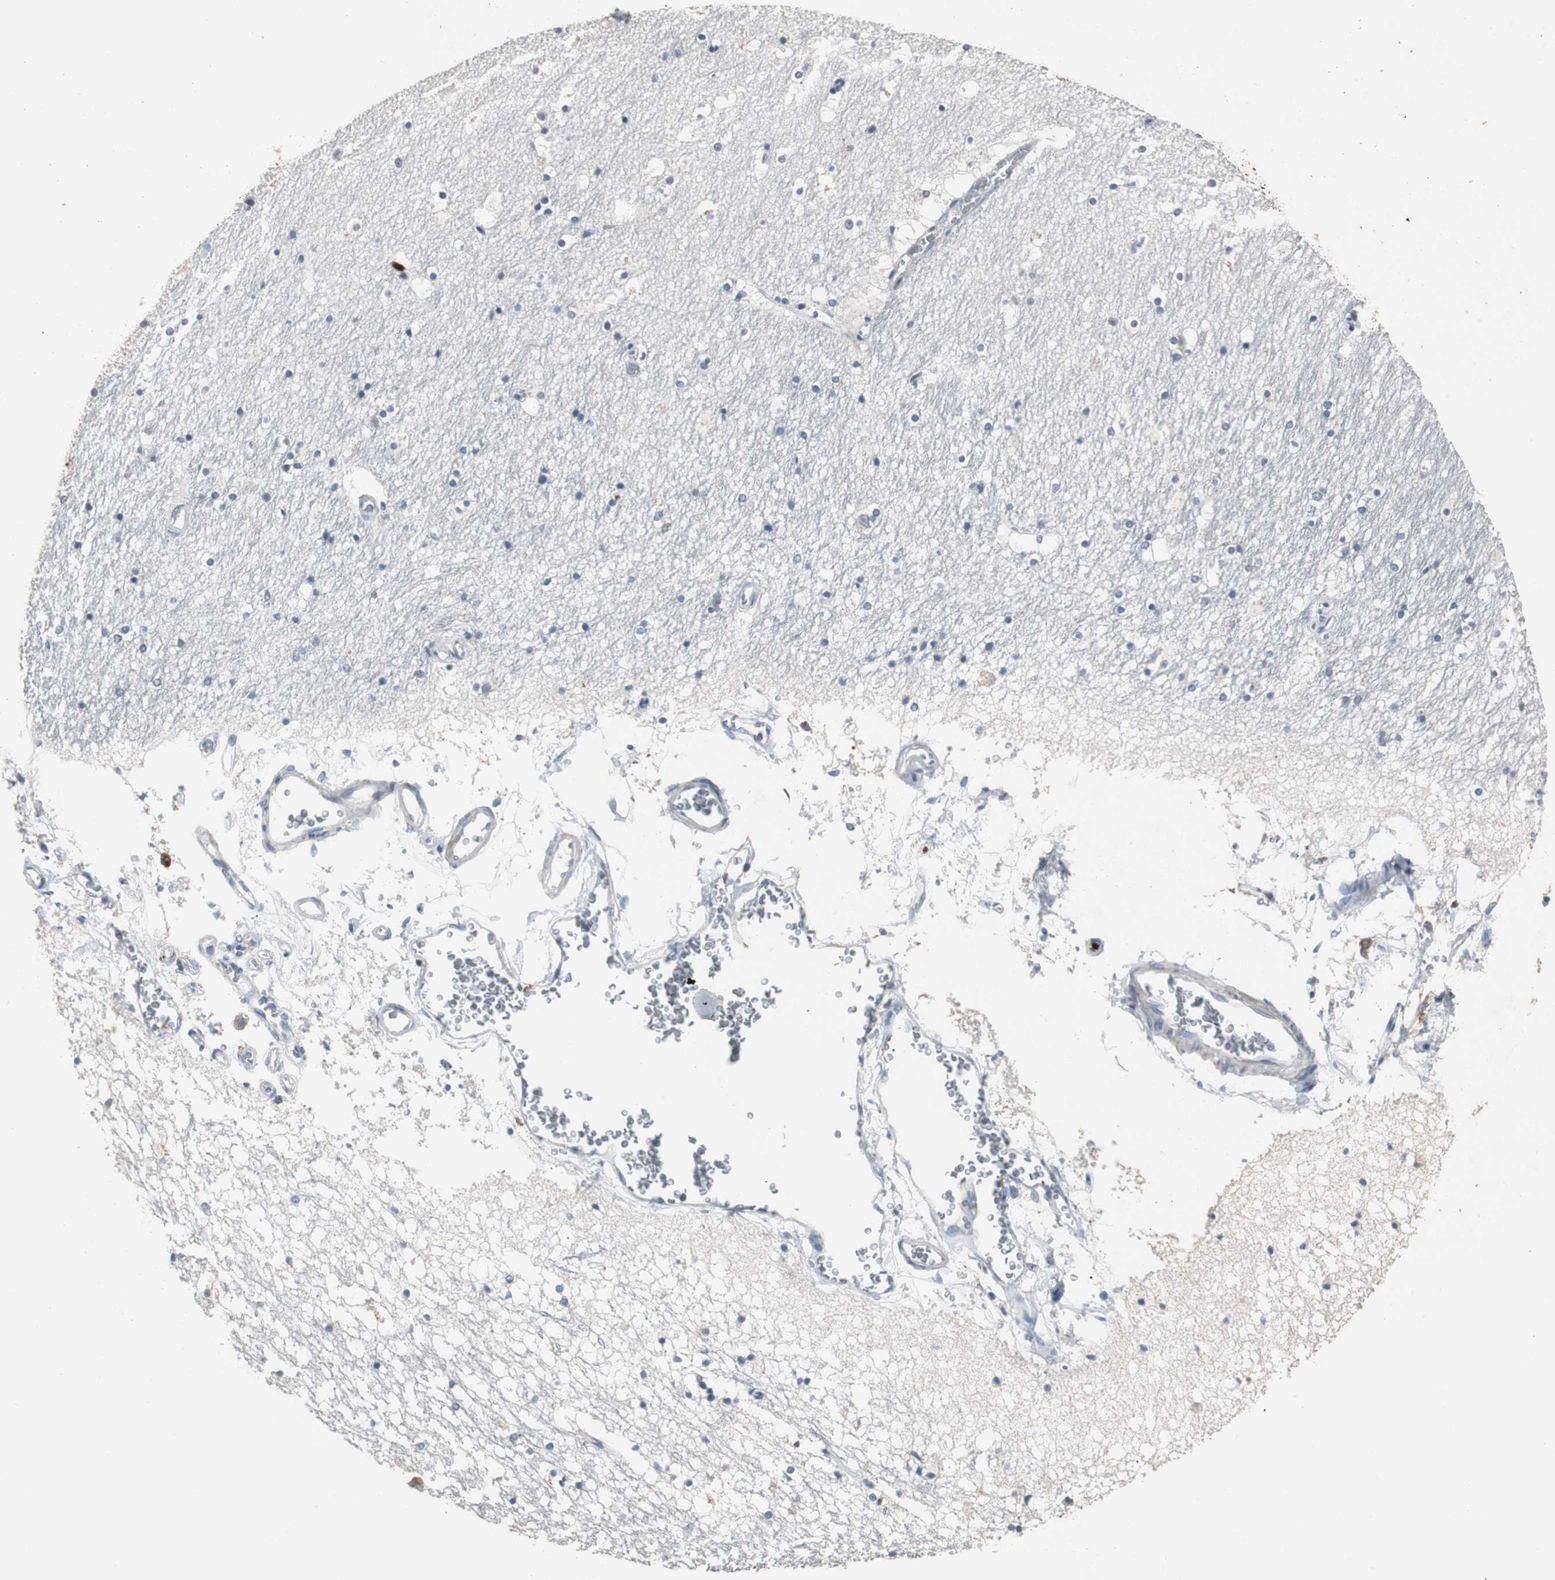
{"staining": {"intensity": "negative", "quantity": "none", "location": "none"}, "tissue": "hippocampus", "cell_type": "Glial cells", "image_type": "normal", "snomed": [{"axis": "morphology", "description": "Normal tissue, NOS"}, {"axis": "topography", "description": "Hippocampus"}], "caption": "Protein analysis of normal hippocampus demonstrates no significant staining in glial cells.", "gene": "NCF2", "patient": {"sex": "male", "age": 45}}